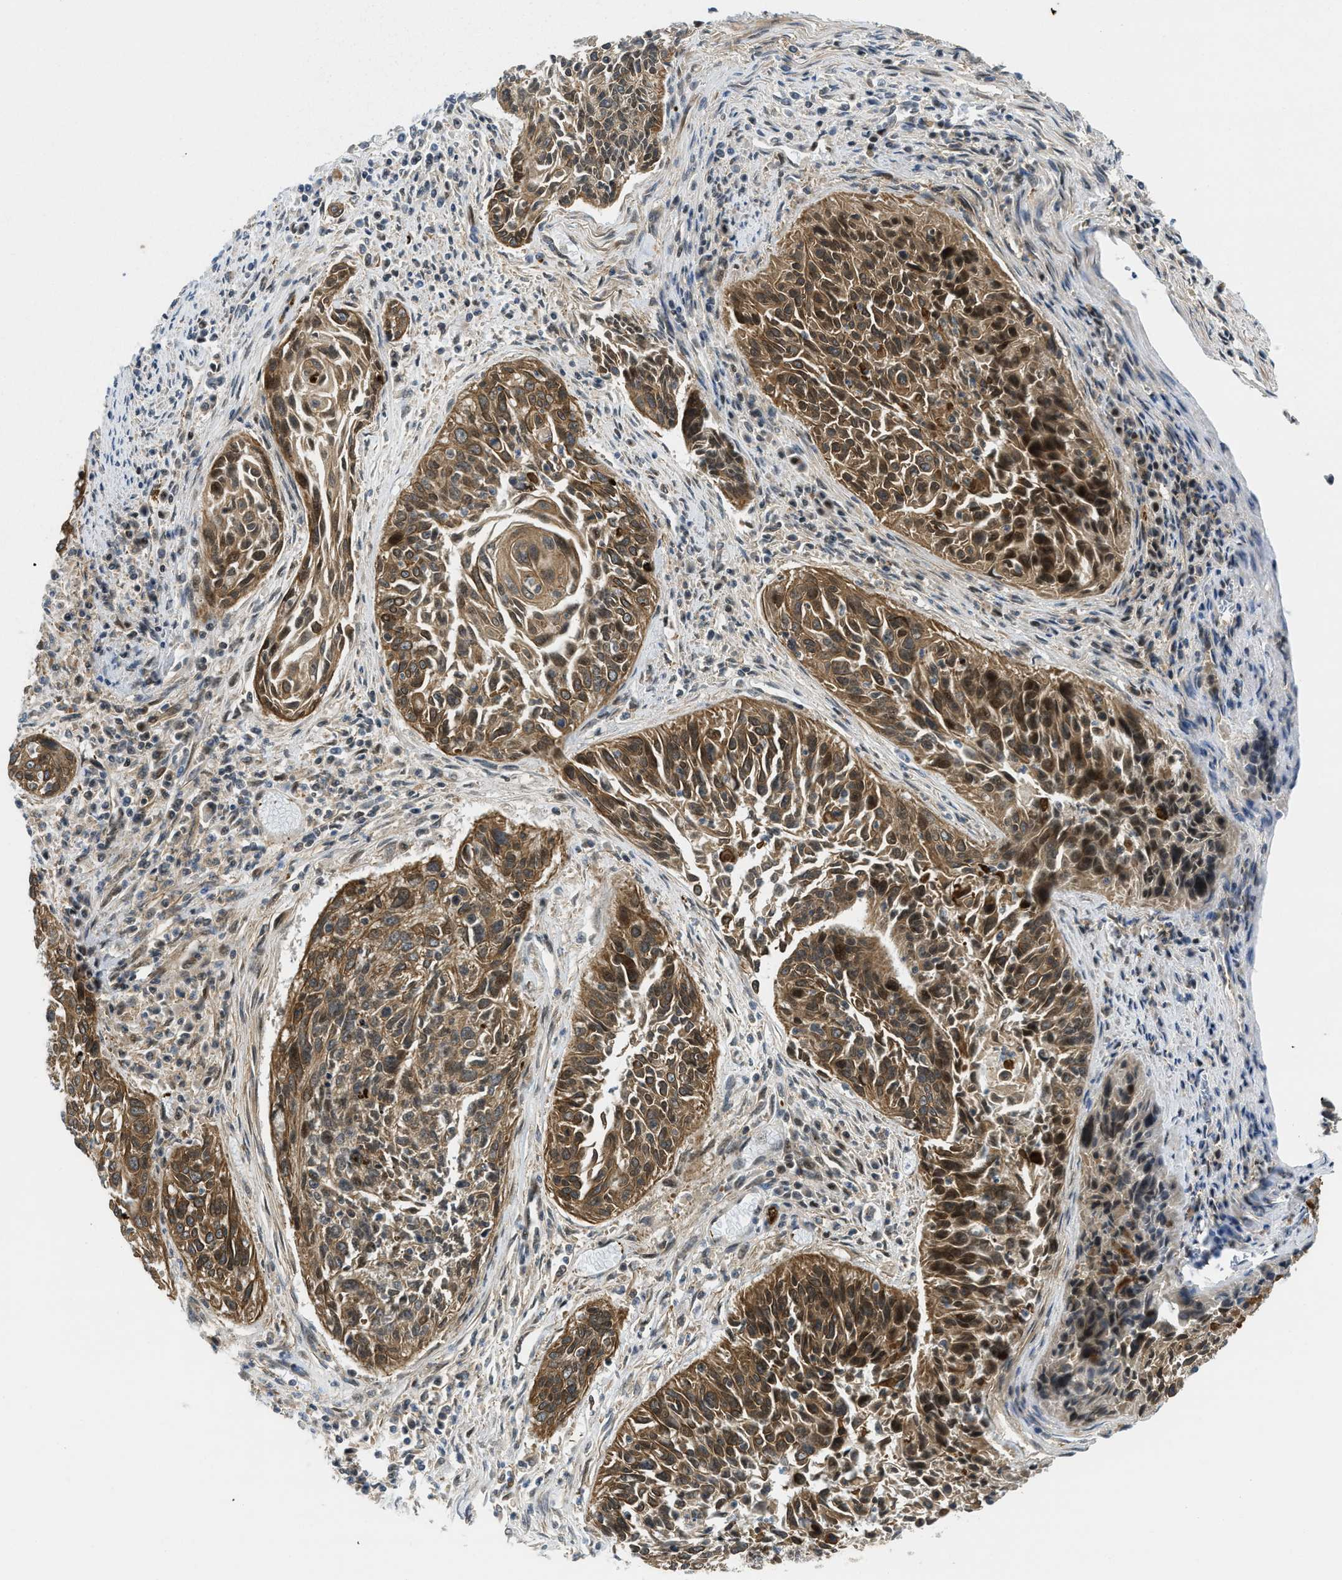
{"staining": {"intensity": "moderate", "quantity": ">75%", "location": "cytoplasmic/membranous,nuclear"}, "tissue": "cervical cancer", "cell_type": "Tumor cells", "image_type": "cancer", "snomed": [{"axis": "morphology", "description": "Squamous cell carcinoma, NOS"}, {"axis": "topography", "description": "Cervix"}], "caption": "Immunohistochemistry photomicrograph of squamous cell carcinoma (cervical) stained for a protein (brown), which demonstrates medium levels of moderate cytoplasmic/membranous and nuclear expression in approximately >75% of tumor cells.", "gene": "DNAJC28", "patient": {"sex": "female", "age": 55}}